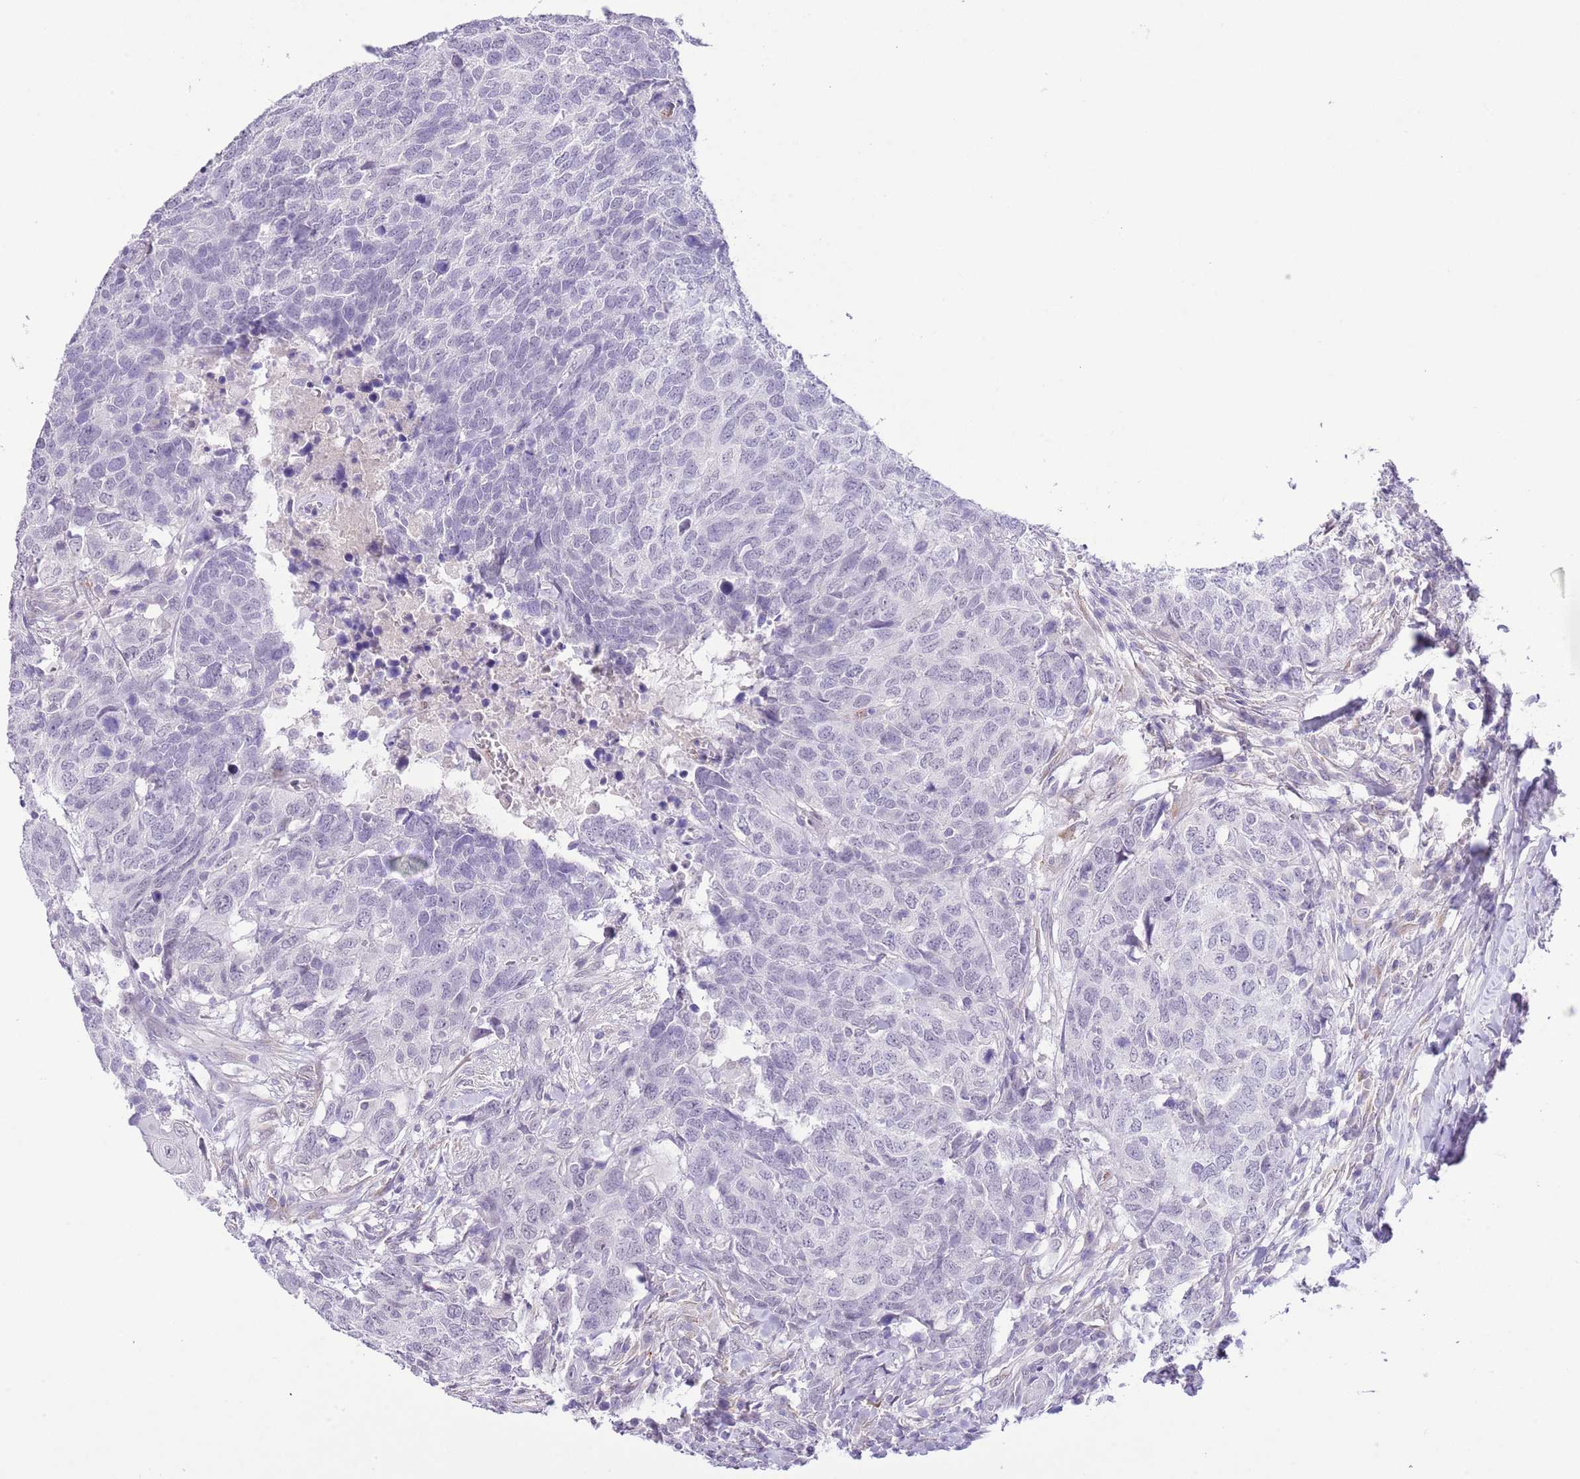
{"staining": {"intensity": "negative", "quantity": "none", "location": "none"}, "tissue": "head and neck cancer", "cell_type": "Tumor cells", "image_type": "cancer", "snomed": [{"axis": "morphology", "description": "Normal tissue, NOS"}, {"axis": "morphology", "description": "Squamous cell carcinoma, NOS"}, {"axis": "topography", "description": "Skeletal muscle"}, {"axis": "topography", "description": "Vascular tissue"}, {"axis": "topography", "description": "Peripheral nerve tissue"}, {"axis": "topography", "description": "Head-Neck"}], "caption": "DAB (3,3'-diaminobenzidine) immunohistochemical staining of head and neck cancer (squamous cell carcinoma) shows no significant positivity in tumor cells.", "gene": "MIDN", "patient": {"sex": "male", "age": 66}}